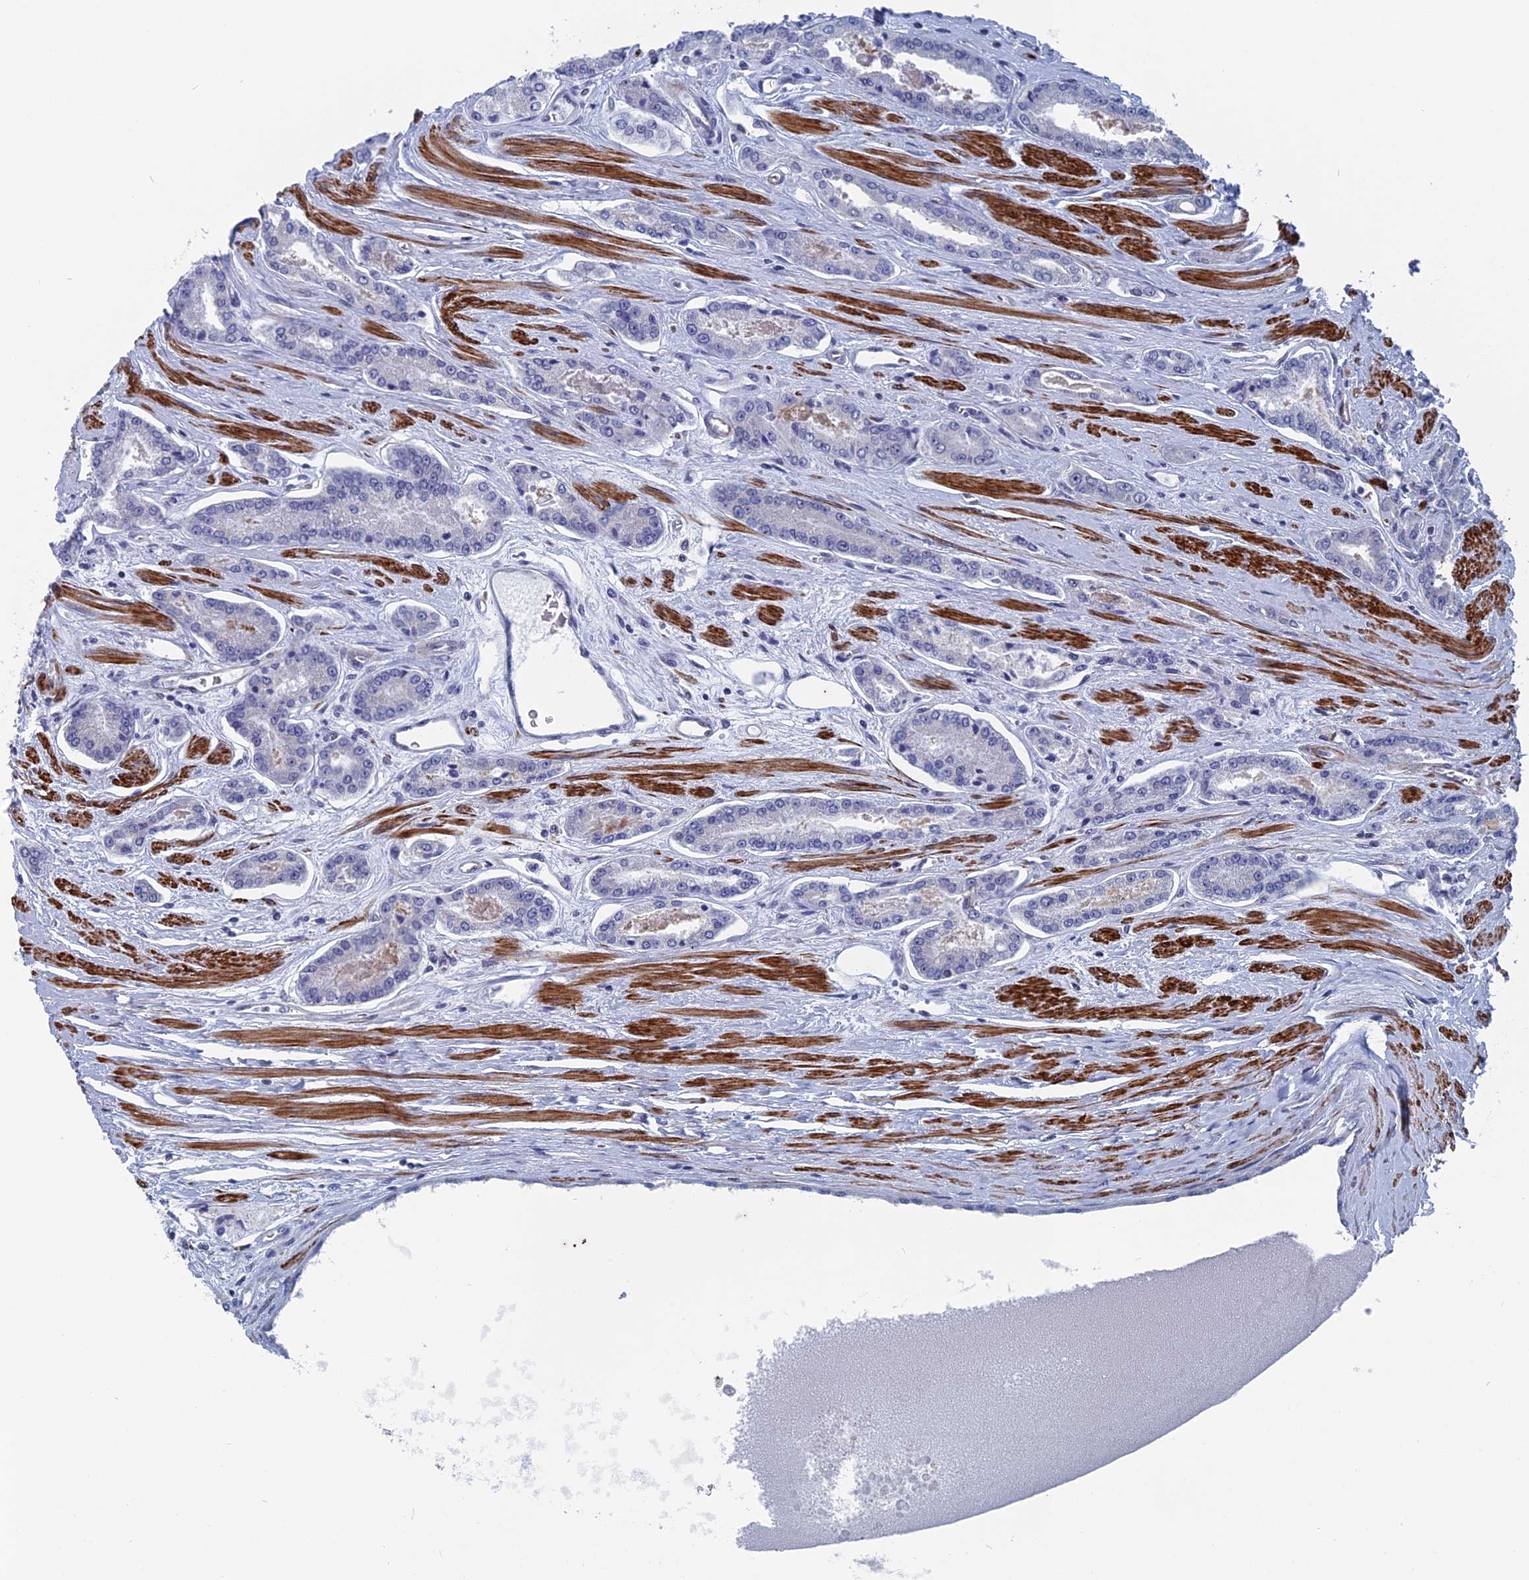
{"staining": {"intensity": "negative", "quantity": "none", "location": "none"}, "tissue": "prostate cancer", "cell_type": "Tumor cells", "image_type": "cancer", "snomed": [{"axis": "morphology", "description": "Adenocarcinoma, High grade"}, {"axis": "topography", "description": "Prostate"}], "caption": "Tumor cells are negative for protein expression in human prostate cancer. Brightfield microscopy of immunohistochemistry (IHC) stained with DAB (brown) and hematoxylin (blue), captured at high magnification.", "gene": "MTRF1", "patient": {"sex": "male", "age": 74}}